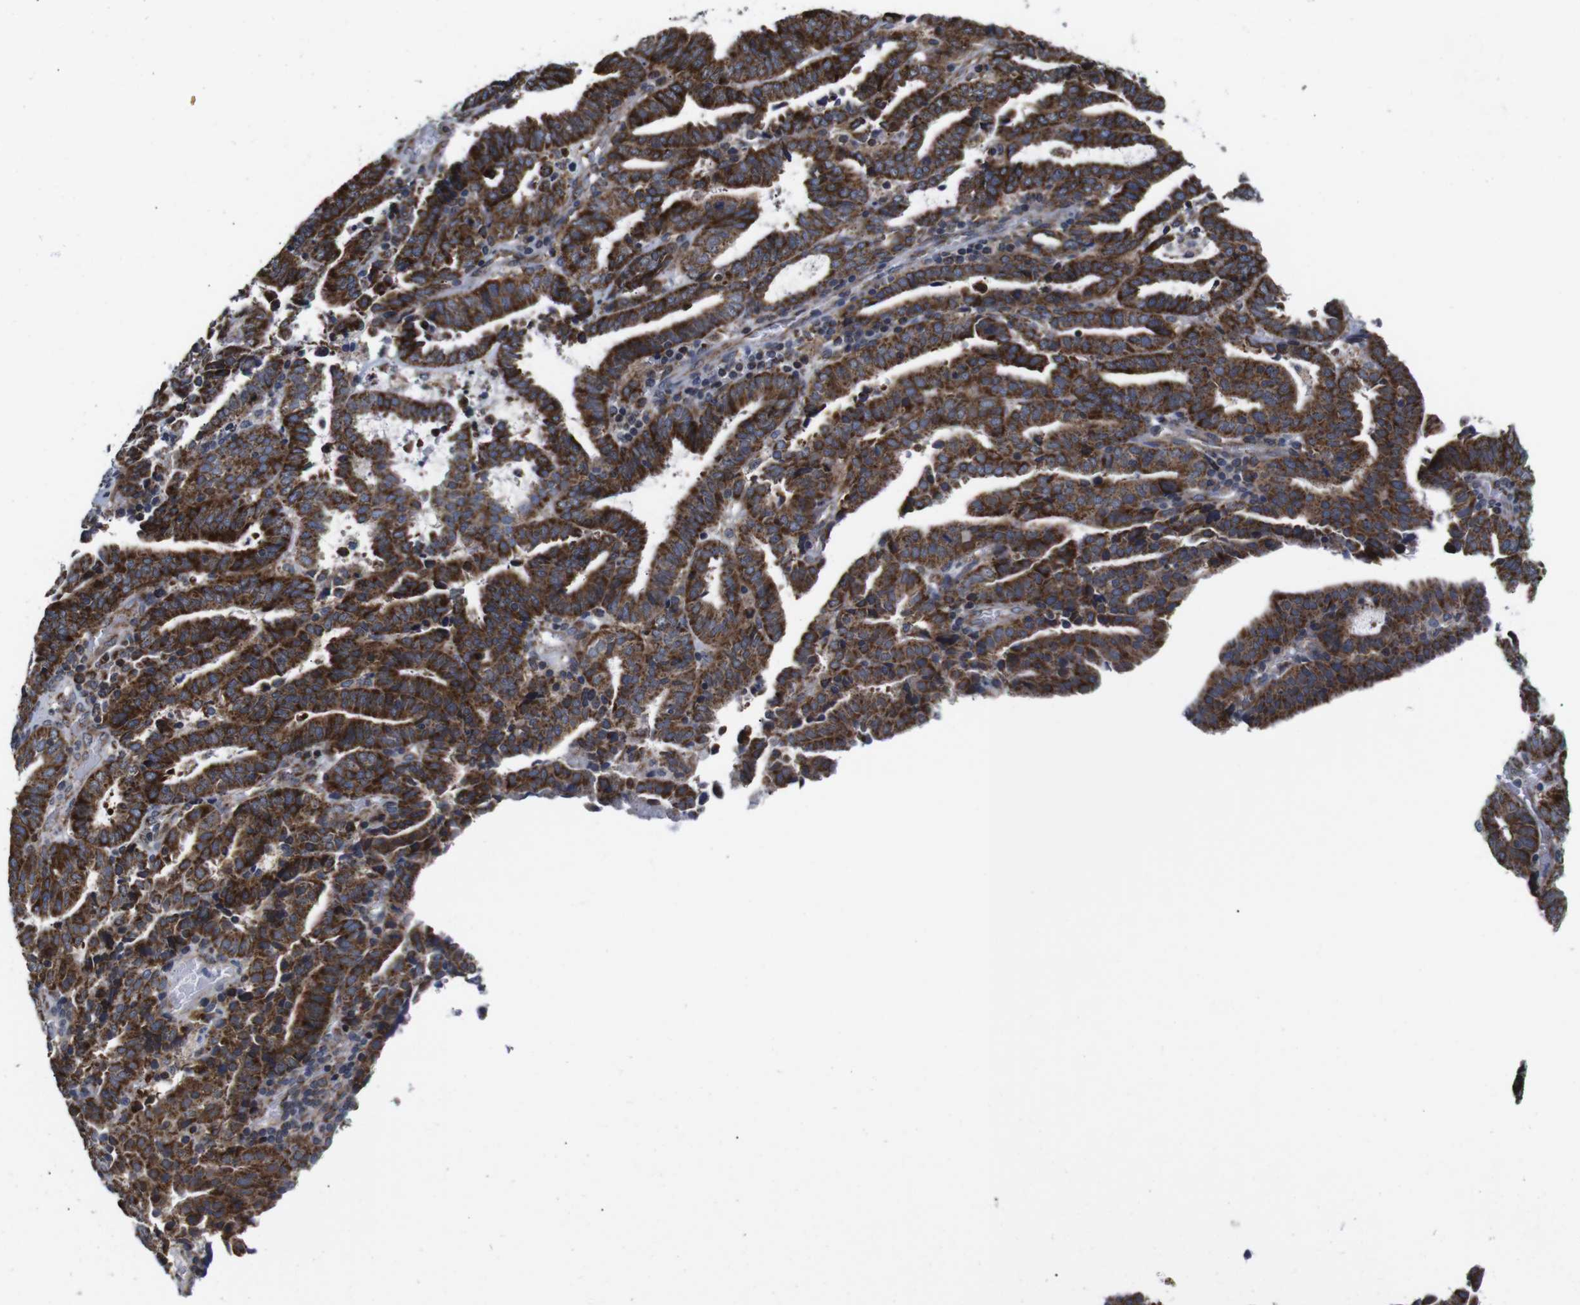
{"staining": {"intensity": "strong", "quantity": ">75%", "location": "cytoplasmic/membranous"}, "tissue": "endometrial cancer", "cell_type": "Tumor cells", "image_type": "cancer", "snomed": [{"axis": "morphology", "description": "Adenocarcinoma, NOS"}, {"axis": "topography", "description": "Uterus"}], "caption": "Immunohistochemical staining of endometrial cancer displays high levels of strong cytoplasmic/membranous protein expression in about >75% of tumor cells. The staining was performed using DAB (3,3'-diaminobenzidine) to visualize the protein expression in brown, while the nuclei were stained in blue with hematoxylin (Magnification: 20x).", "gene": "C17orf80", "patient": {"sex": "female", "age": 83}}